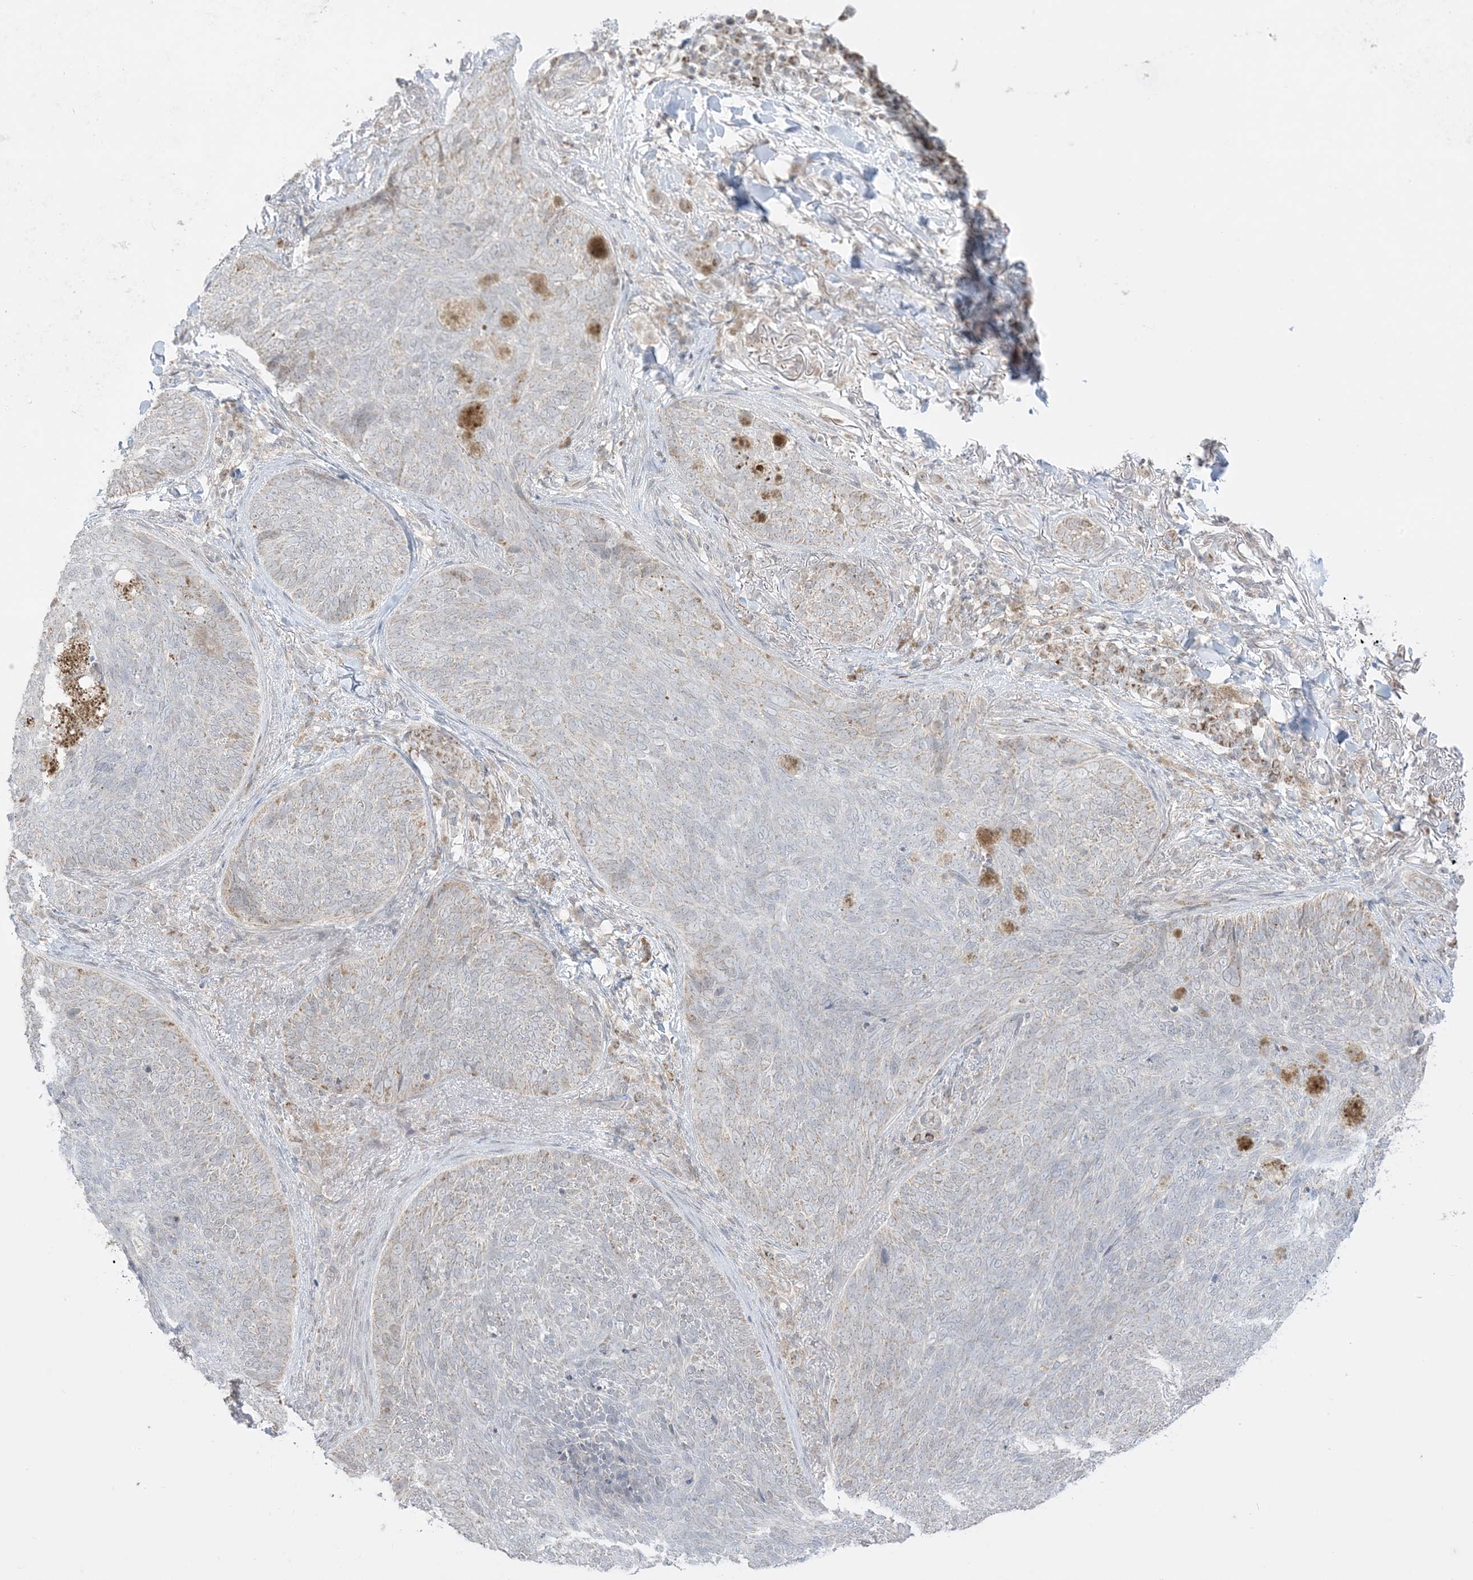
{"staining": {"intensity": "weak", "quantity": "<25%", "location": "cytoplasmic/membranous"}, "tissue": "skin cancer", "cell_type": "Tumor cells", "image_type": "cancer", "snomed": [{"axis": "morphology", "description": "Basal cell carcinoma"}, {"axis": "topography", "description": "Skin"}], "caption": "There is no significant expression in tumor cells of basal cell carcinoma (skin).", "gene": "KANSL3", "patient": {"sex": "male", "age": 85}}